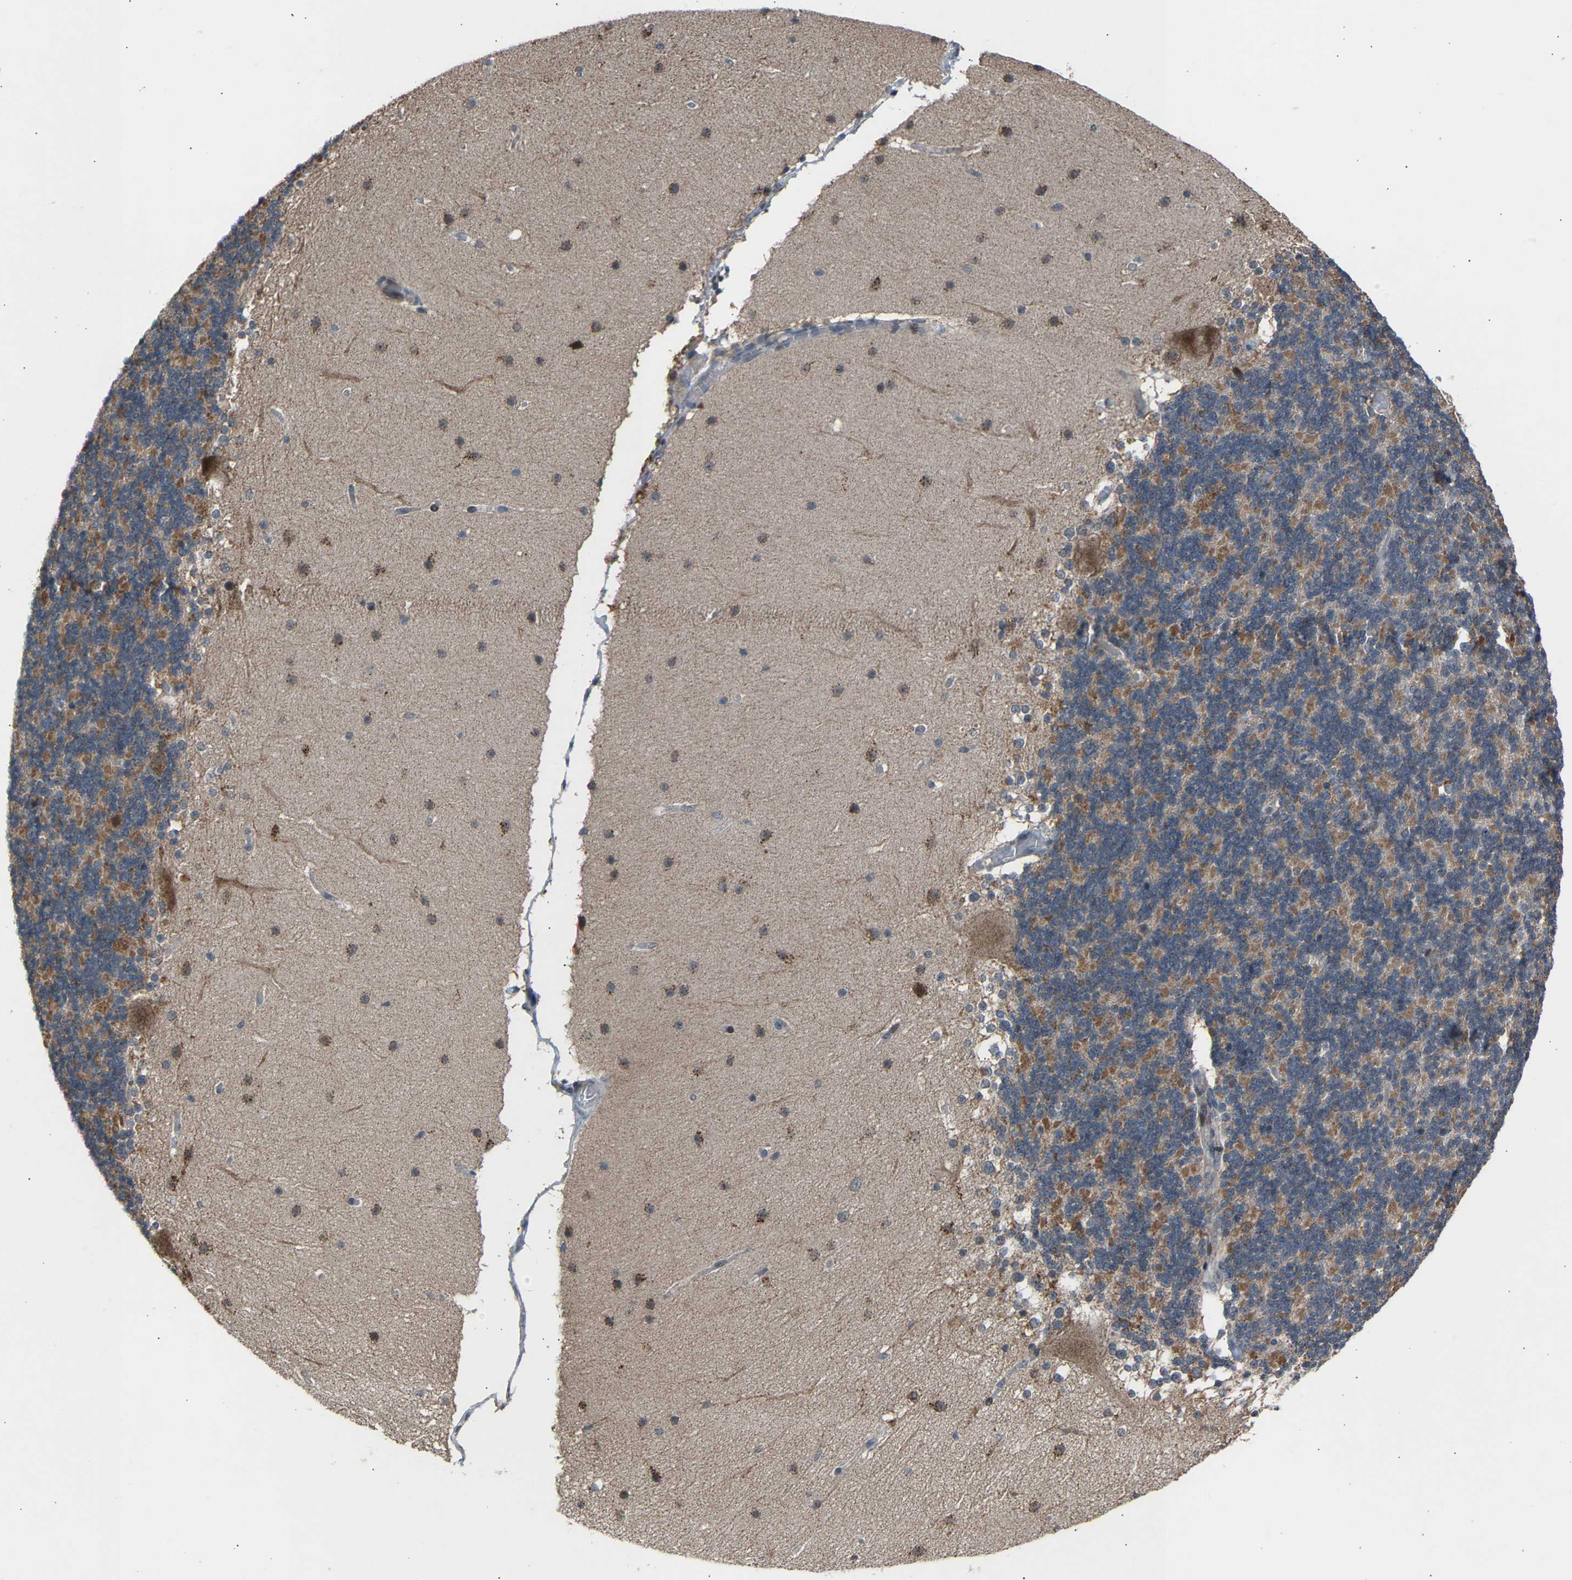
{"staining": {"intensity": "moderate", "quantity": "25%-75%", "location": "cytoplasmic/membranous"}, "tissue": "cerebellum", "cell_type": "Cells in granular layer", "image_type": "normal", "snomed": [{"axis": "morphology", "description": "Normal tissue, NOS"}, {"axis": "topography", "description": "Cerebellum"}], "caption": "Brown immunohistochemical staining in benign cerebellum reveals moderate cytoplasmic/membranous positivity in approximately 25%-75% of cells in granular layer.", "gene": "SLIRP", "patient": {"sex": "female", "age": 19}}